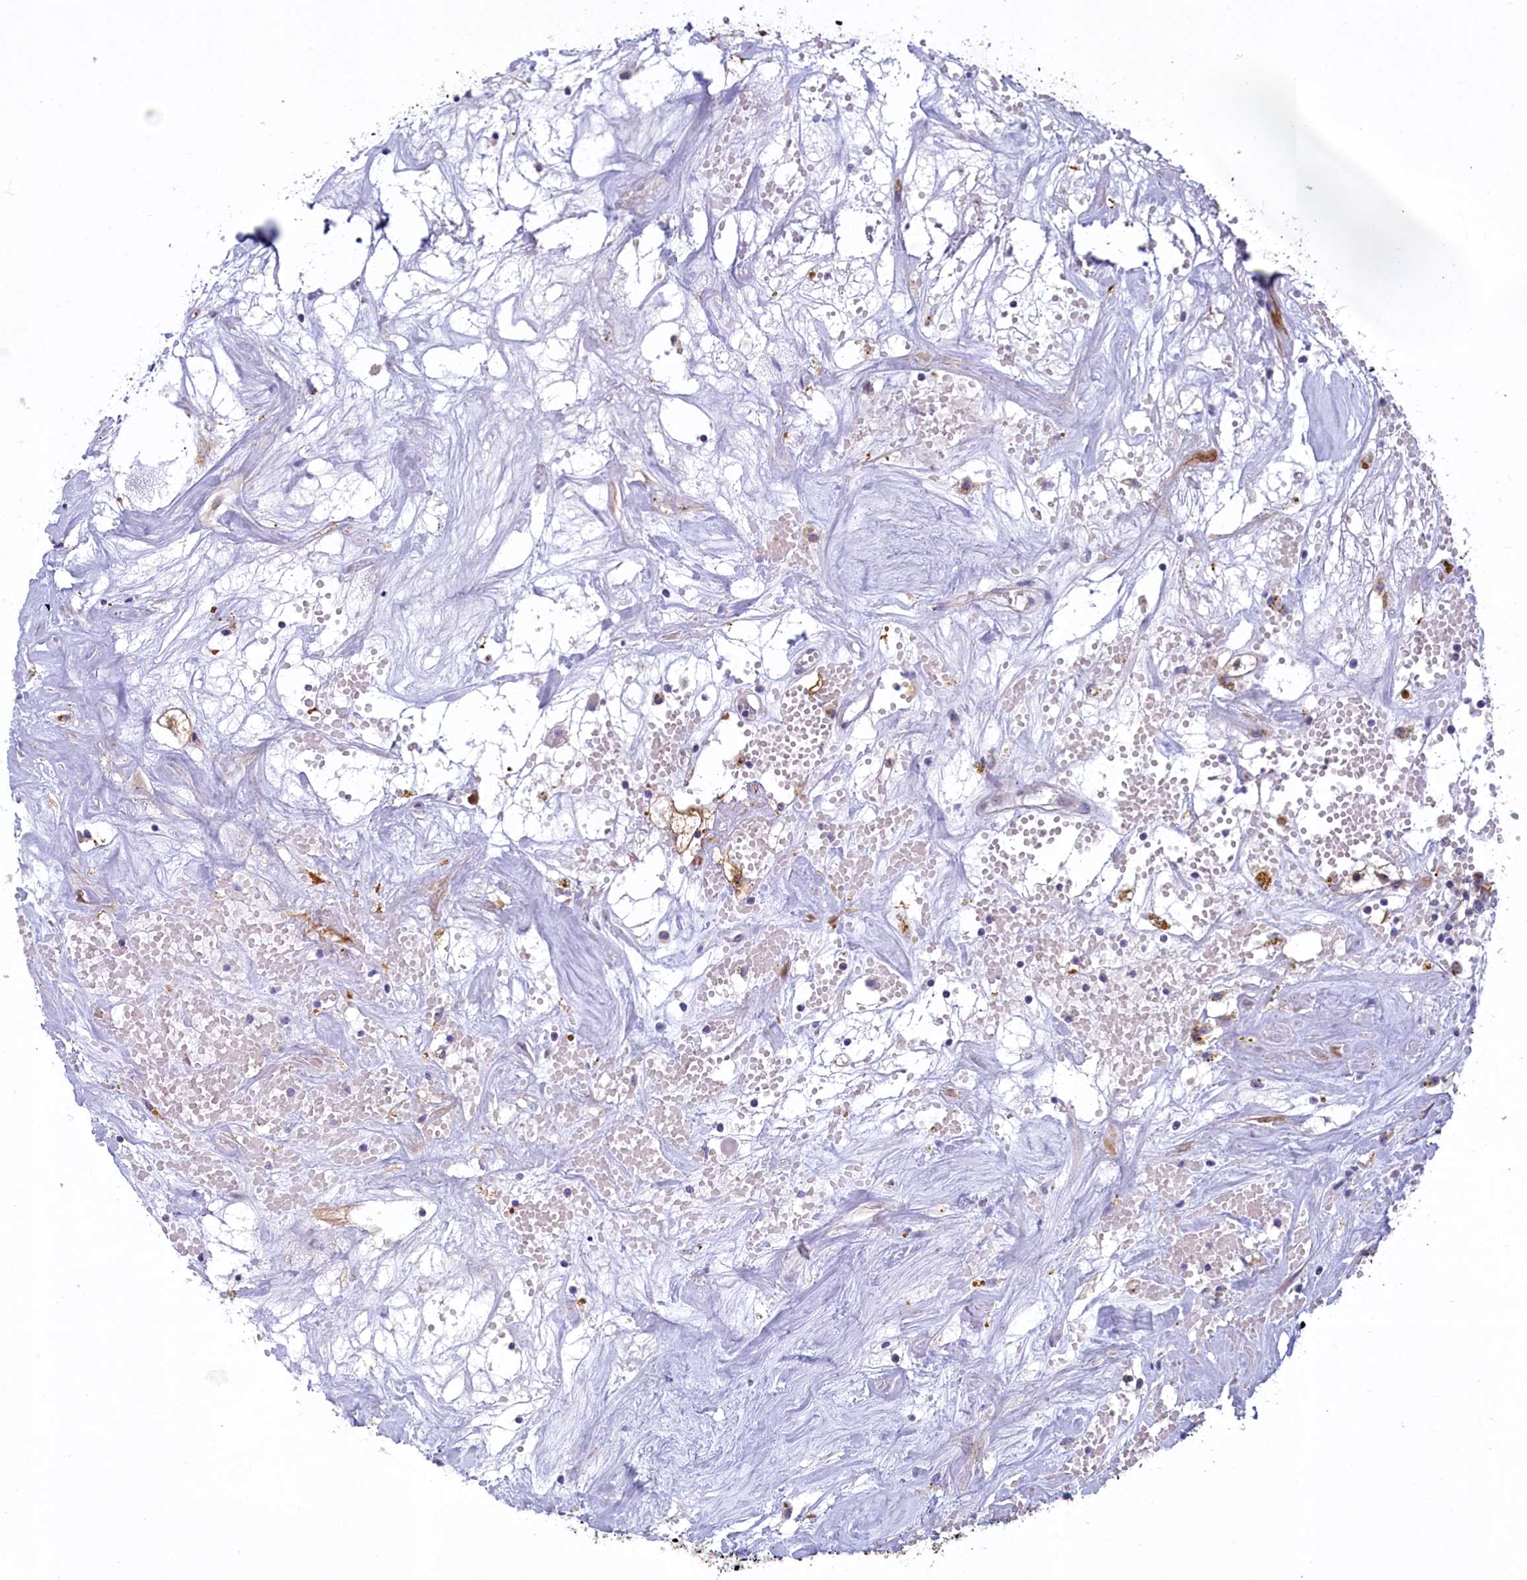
{"staining": {"intensity": "negative", "quantity": "none", "location": "none"}, "tissue": "renal cancer", "cell_type": "Tumor cells", "image_type": "cancer", "snomed": [{"axis": "morphology", "description": "Adenocarcinoma, NOS"}, {"axis": "topography", "description": "Kidney"}], "caption": "An image of renal cancer (adenocarcinoma) stained for a protein exhibits no brown staining in tumor cells. (DAB (3,3'-diaminobenzidine) IHC visualized using brightfield microscopy, high magnification).", "gene": "UCHL3", "patient": {"sex": "male", "age": 56}}